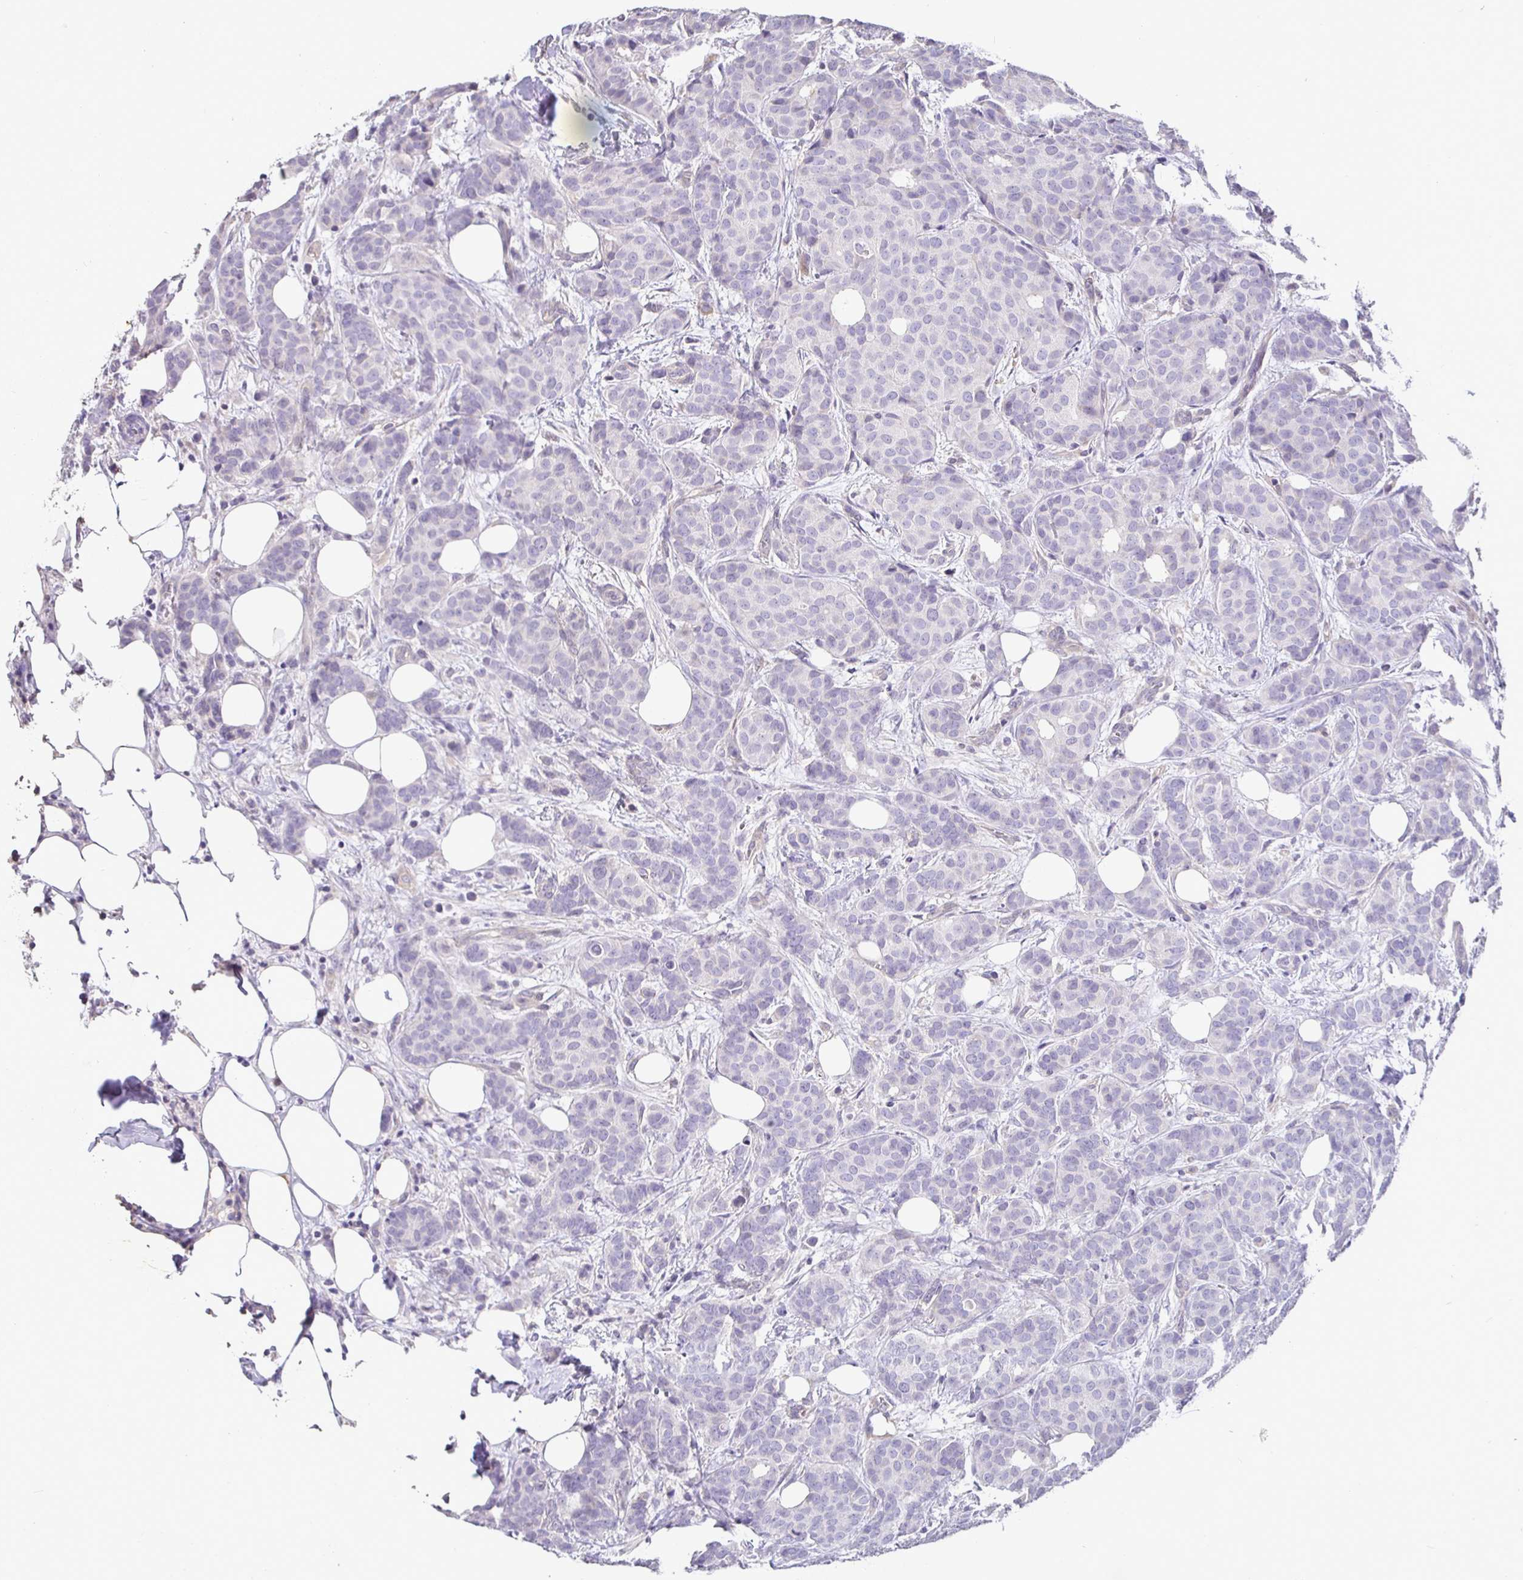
{"staining": {"intensity": "negative", "quantity": "none", "location": "none"}, "tissue": "breast cancer", "cell_type": "Tumor cells", "image_type": "cancer", "snomed": [{"axis": "morphology", "description": "Duct carcinoma"}, {"axis": "topography", "description": "Breast"}], "caption": "This photomicrograph is of breast cancer (infiltrating ductal carcinoma) stained with immunohistochemistry (IHC) to label a protein in brown with the nuclei are counter-stained blue. There is no staining in tumor cells.", "gene": "SHISA4", "patient": {"sex": "female", "age": 70}}